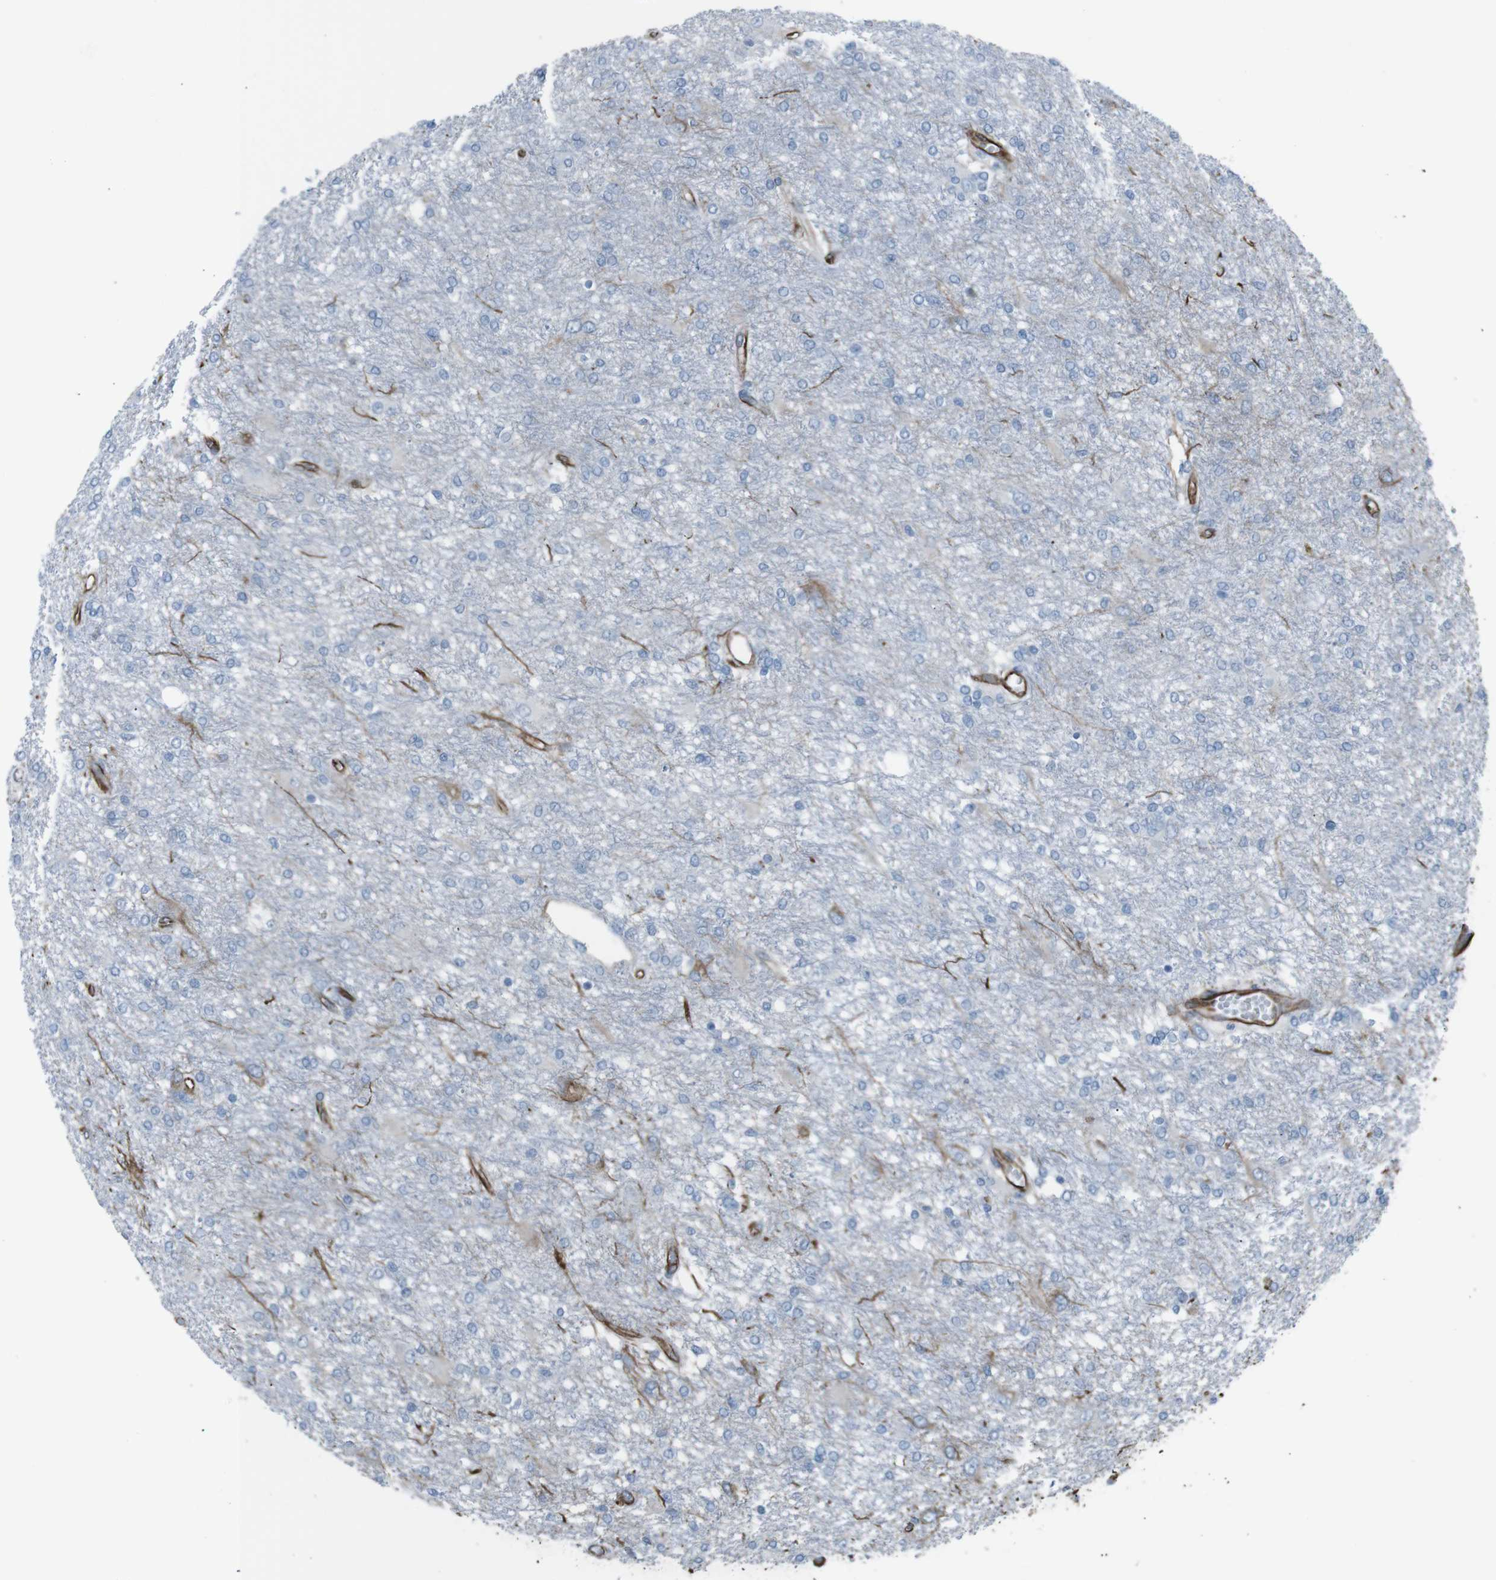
{"staining": {"intensity": "negative", "quantity": "none", "location": "none"}, "tissue": "glioma", "cell_type": "Tumor cells", "image_type": "cancer", "snomed": [{"axis": "morphology", "description": "Glioma, malignant, High grade"}, {"axis": "topography", "description": "Brain"}], "caption": "Tumor cells show no significant protein positivity in glioma.", "gene": "ZDHHC6", "patient": {"sex": "female", "age": 59}}